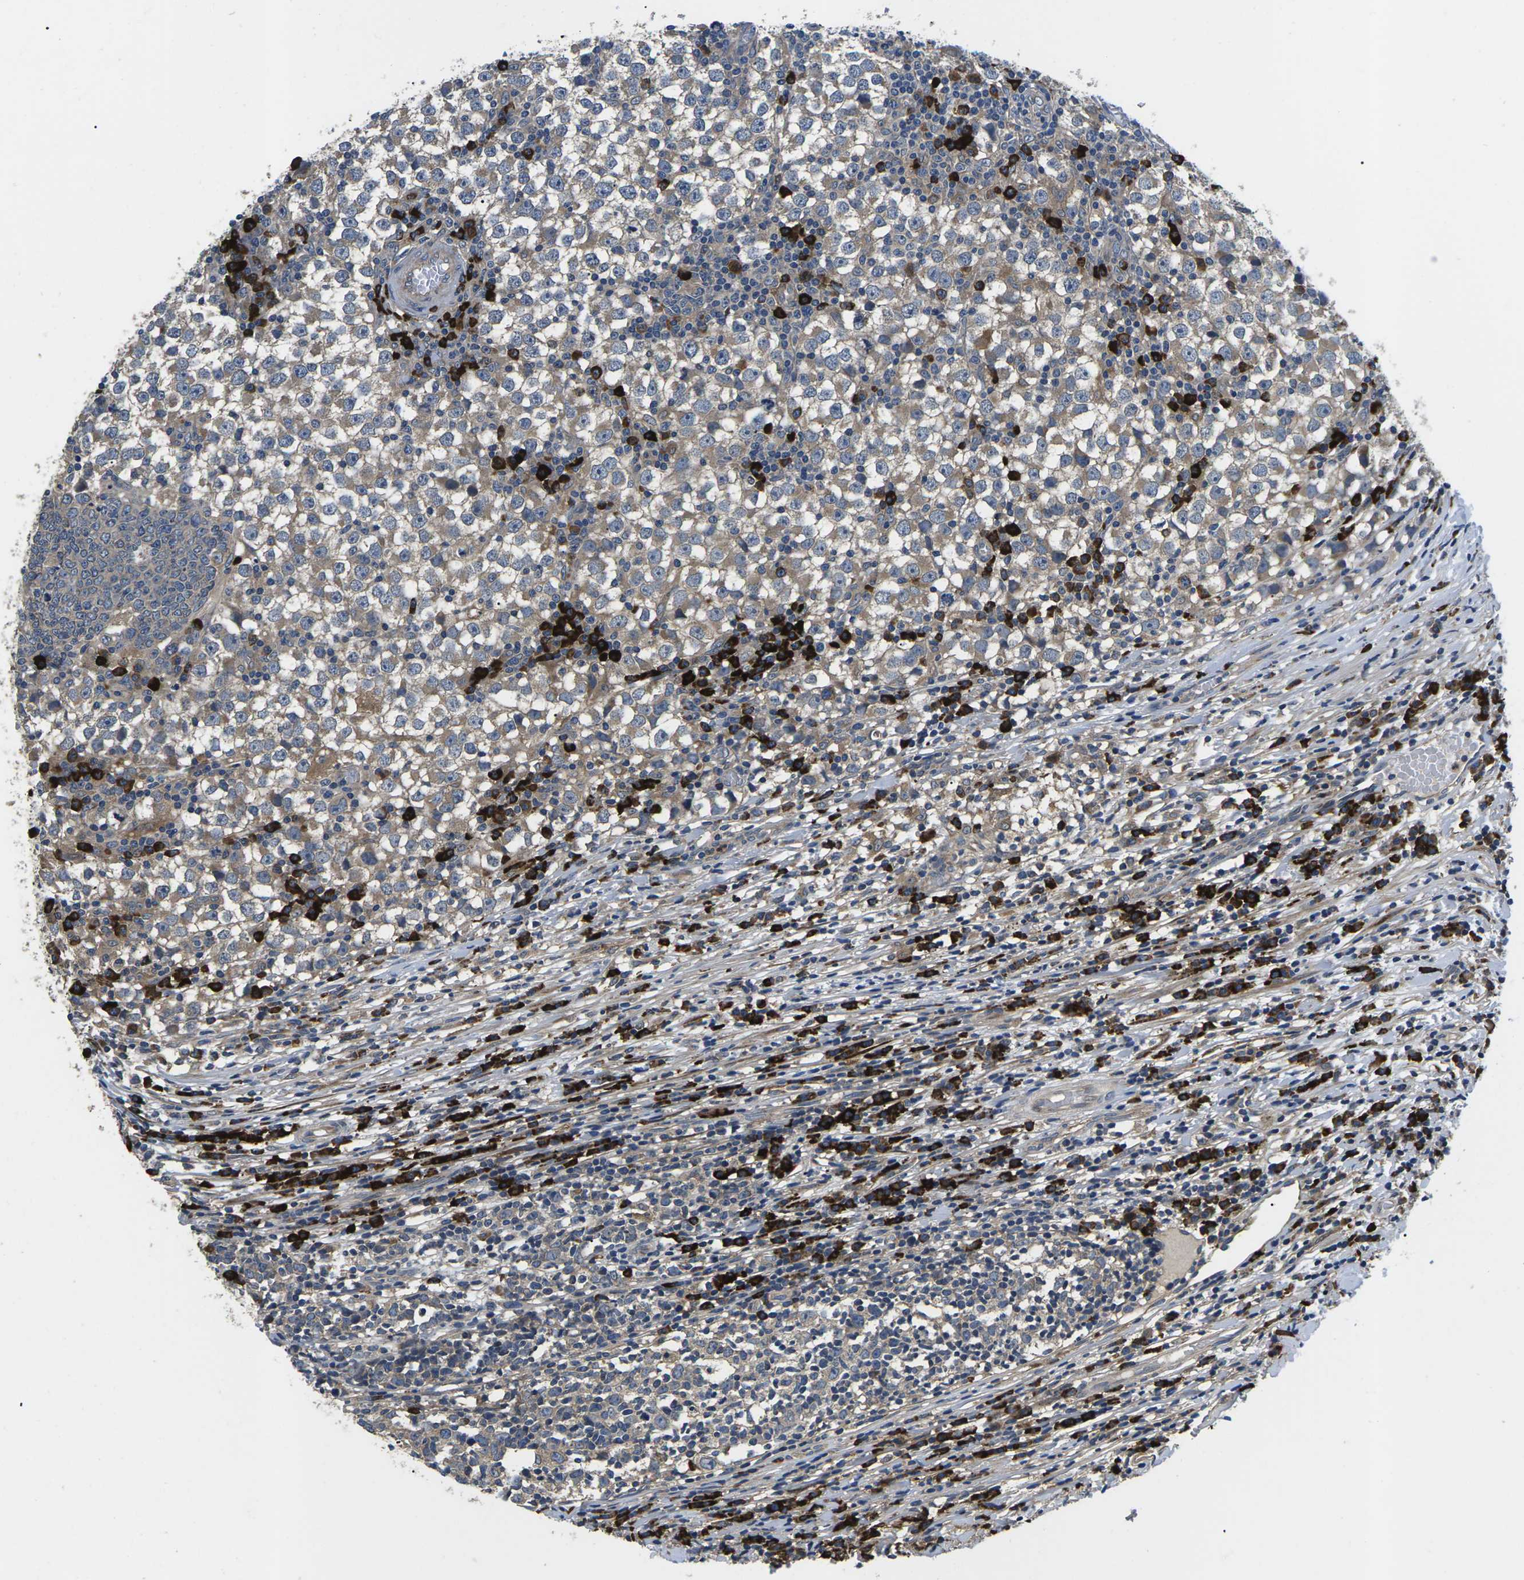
{"staining": {"intensity": "weak", "quantity": ">75%", "location": "cytoplasmic/membranous"}, "tissue": "testis cancer", "cell_type": "Tumor cells", "image_type": "cancer", "snomed": [{"axis": "morphology", "description": "Seminoma, NOS"}, {"axis": "topography", "description": "Testis"}], "caption": "Immunohistochemical staining of human testis cancer (seminoma) demonstrates low levels of weak cytoplasmic/membranous staining in approximately >75% of tumor cells.", "gene": "PLCE1", "patient": {"sex": "male", "age": 65}}